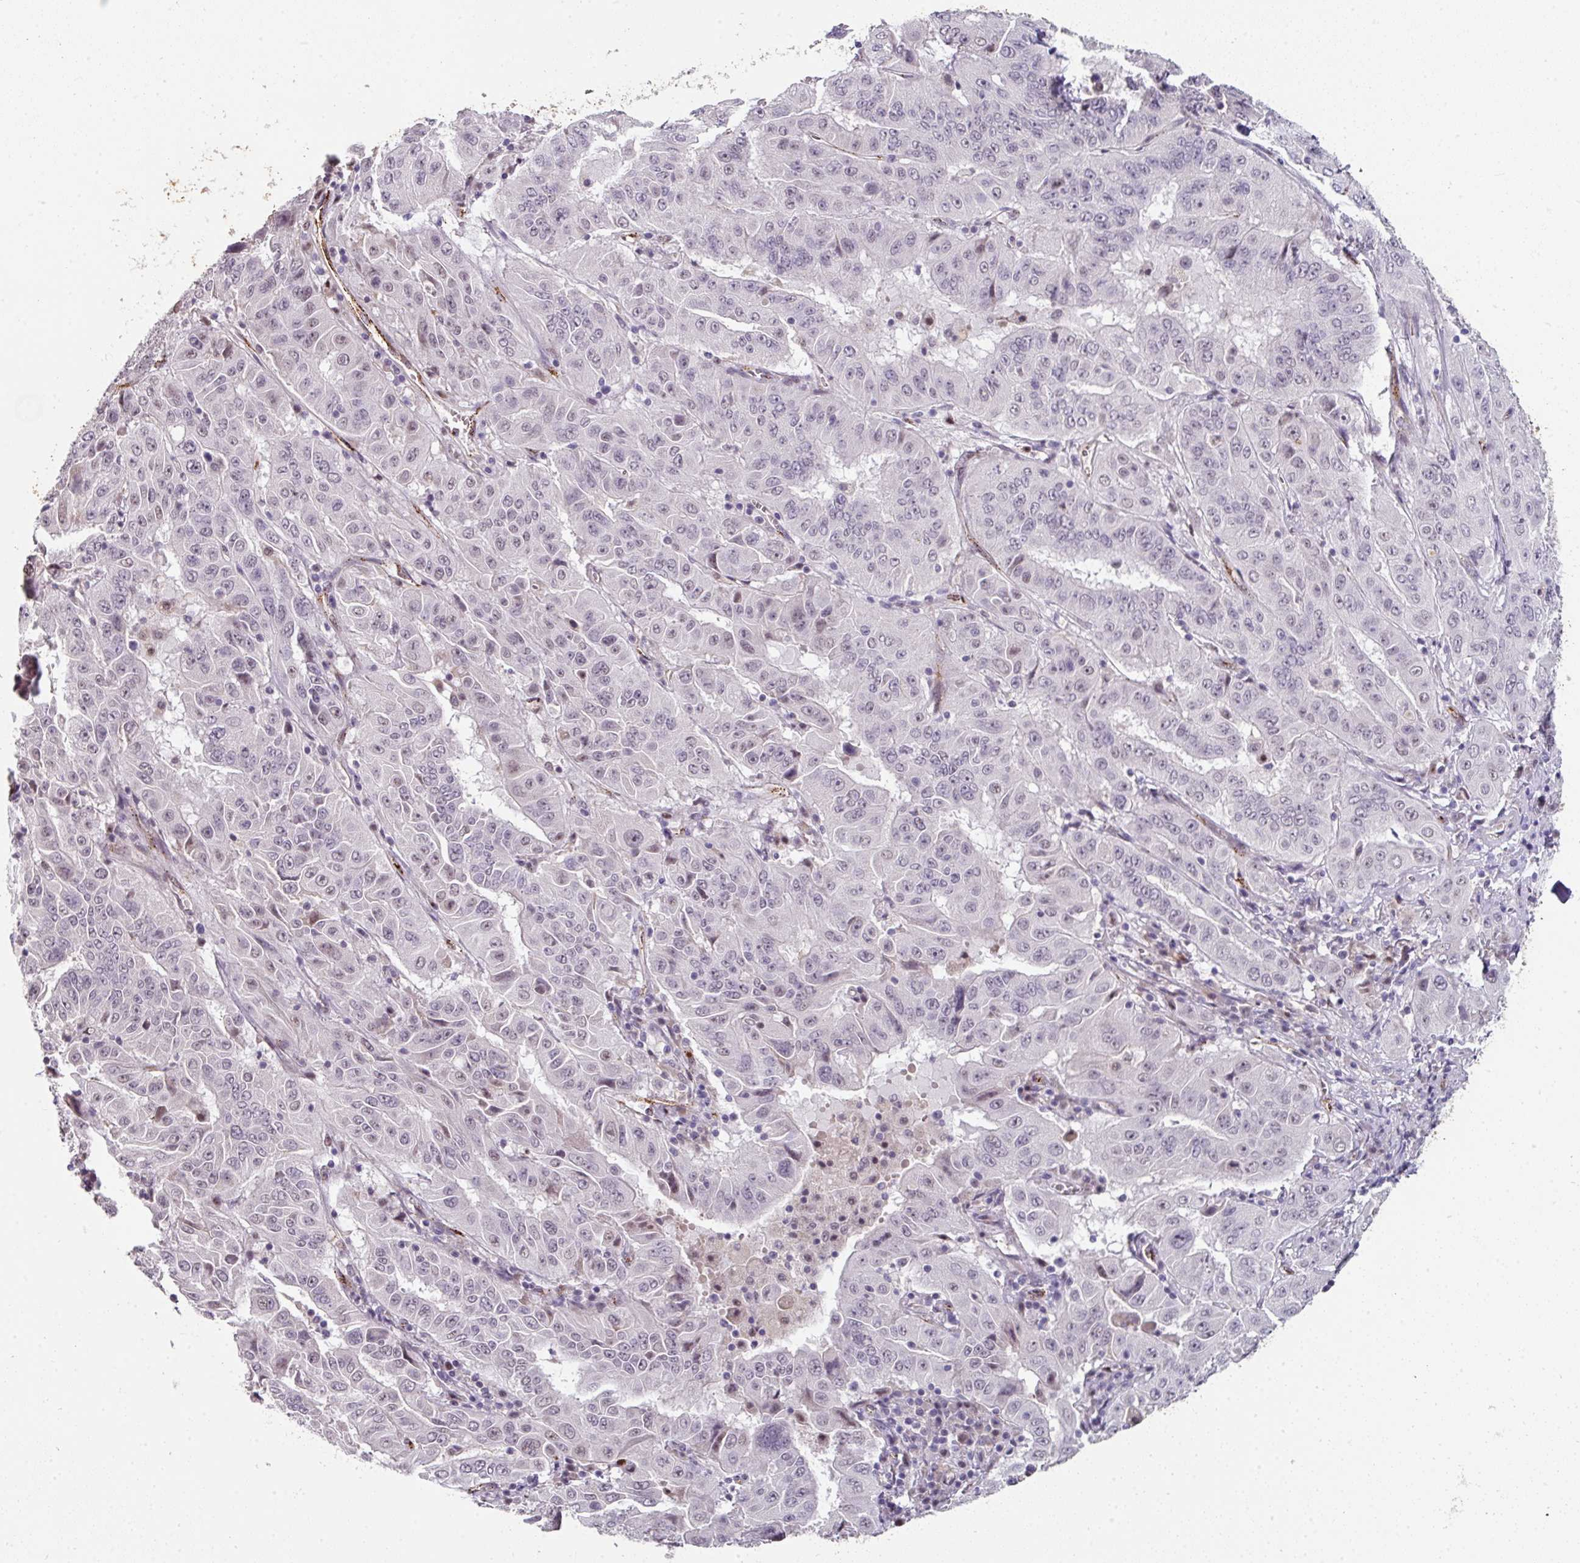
{"staining": {"intensity": "weak", "quantity": "<25%", "location": "nuclear"}, "tissue": "pancreatic cancer", "cell_type": "Tumor cells", "image_type": "cancer", "snomed": [{"axis": "morphology", "description": "Adenocarcinoma, NOS"}, {"axis": "topography", "description": "Pancreas"}], "caption": "IHC of human adenocarcinoma (pancreatic) demonstrates no staining in tumor cells.", "gene": "SIDT2", "patient": {"sex": "male", "age": 63}}